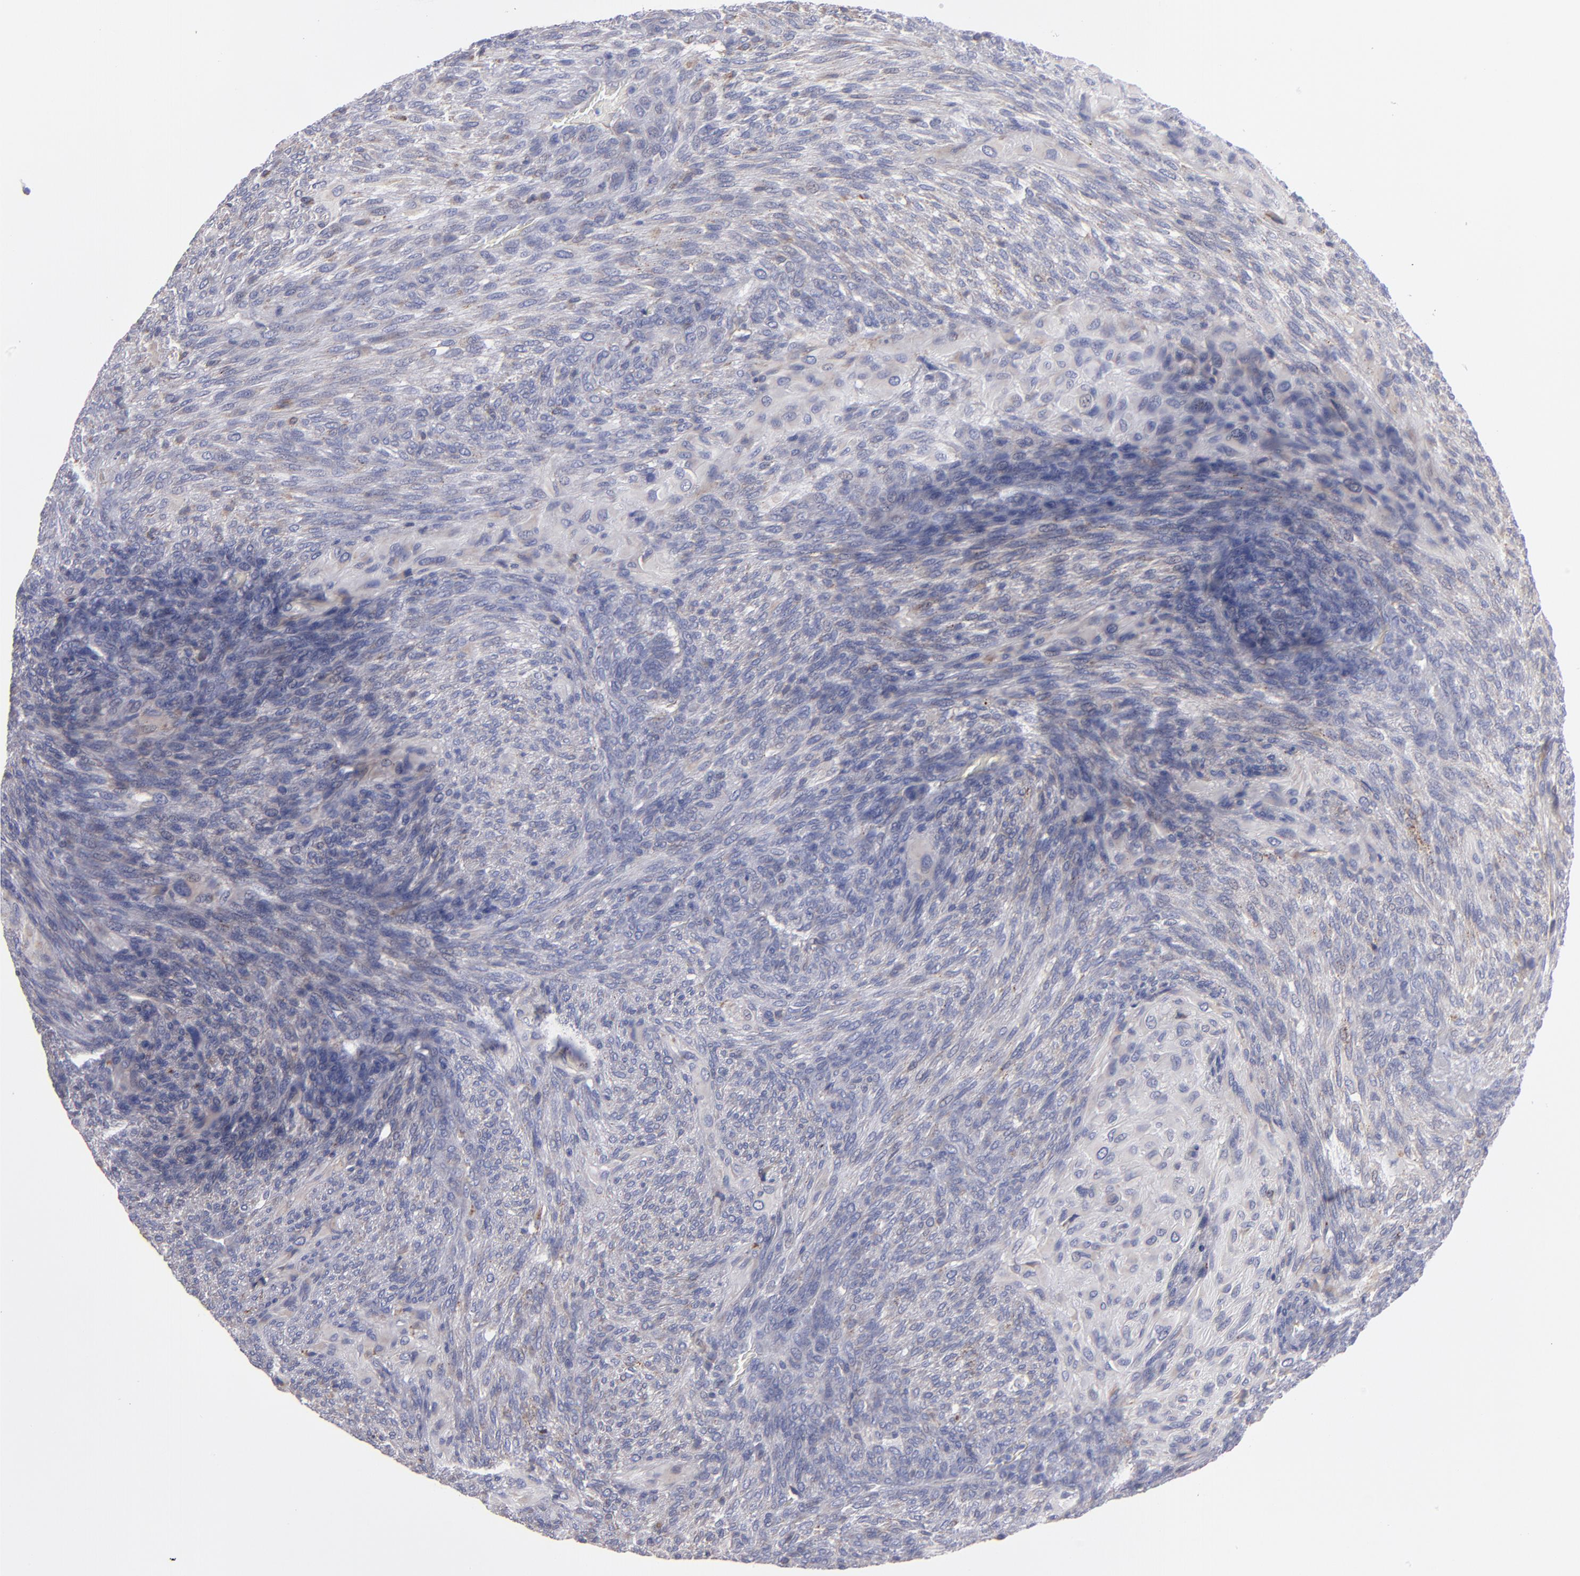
{"staining": {"intensity": "weak", "quantity": "<25%", "location": "cytoplasmic/membranous"}, "tissue": "glioma", "cell_type": "Tumor cells", "image_type": "cancer", "snomed": [{"axis": "morphology", "description": "Glioma, malignant, High grade"}, {"axis": "topography", "description": "Cerebral cortex"}], "caption": "This is a histopathology image of immunohistochemistry (IHC) staining of glioma, which shows no staining in tumor cells.", "gene": "MFGE8", "patient": {"sex": "female", "age": 55}}